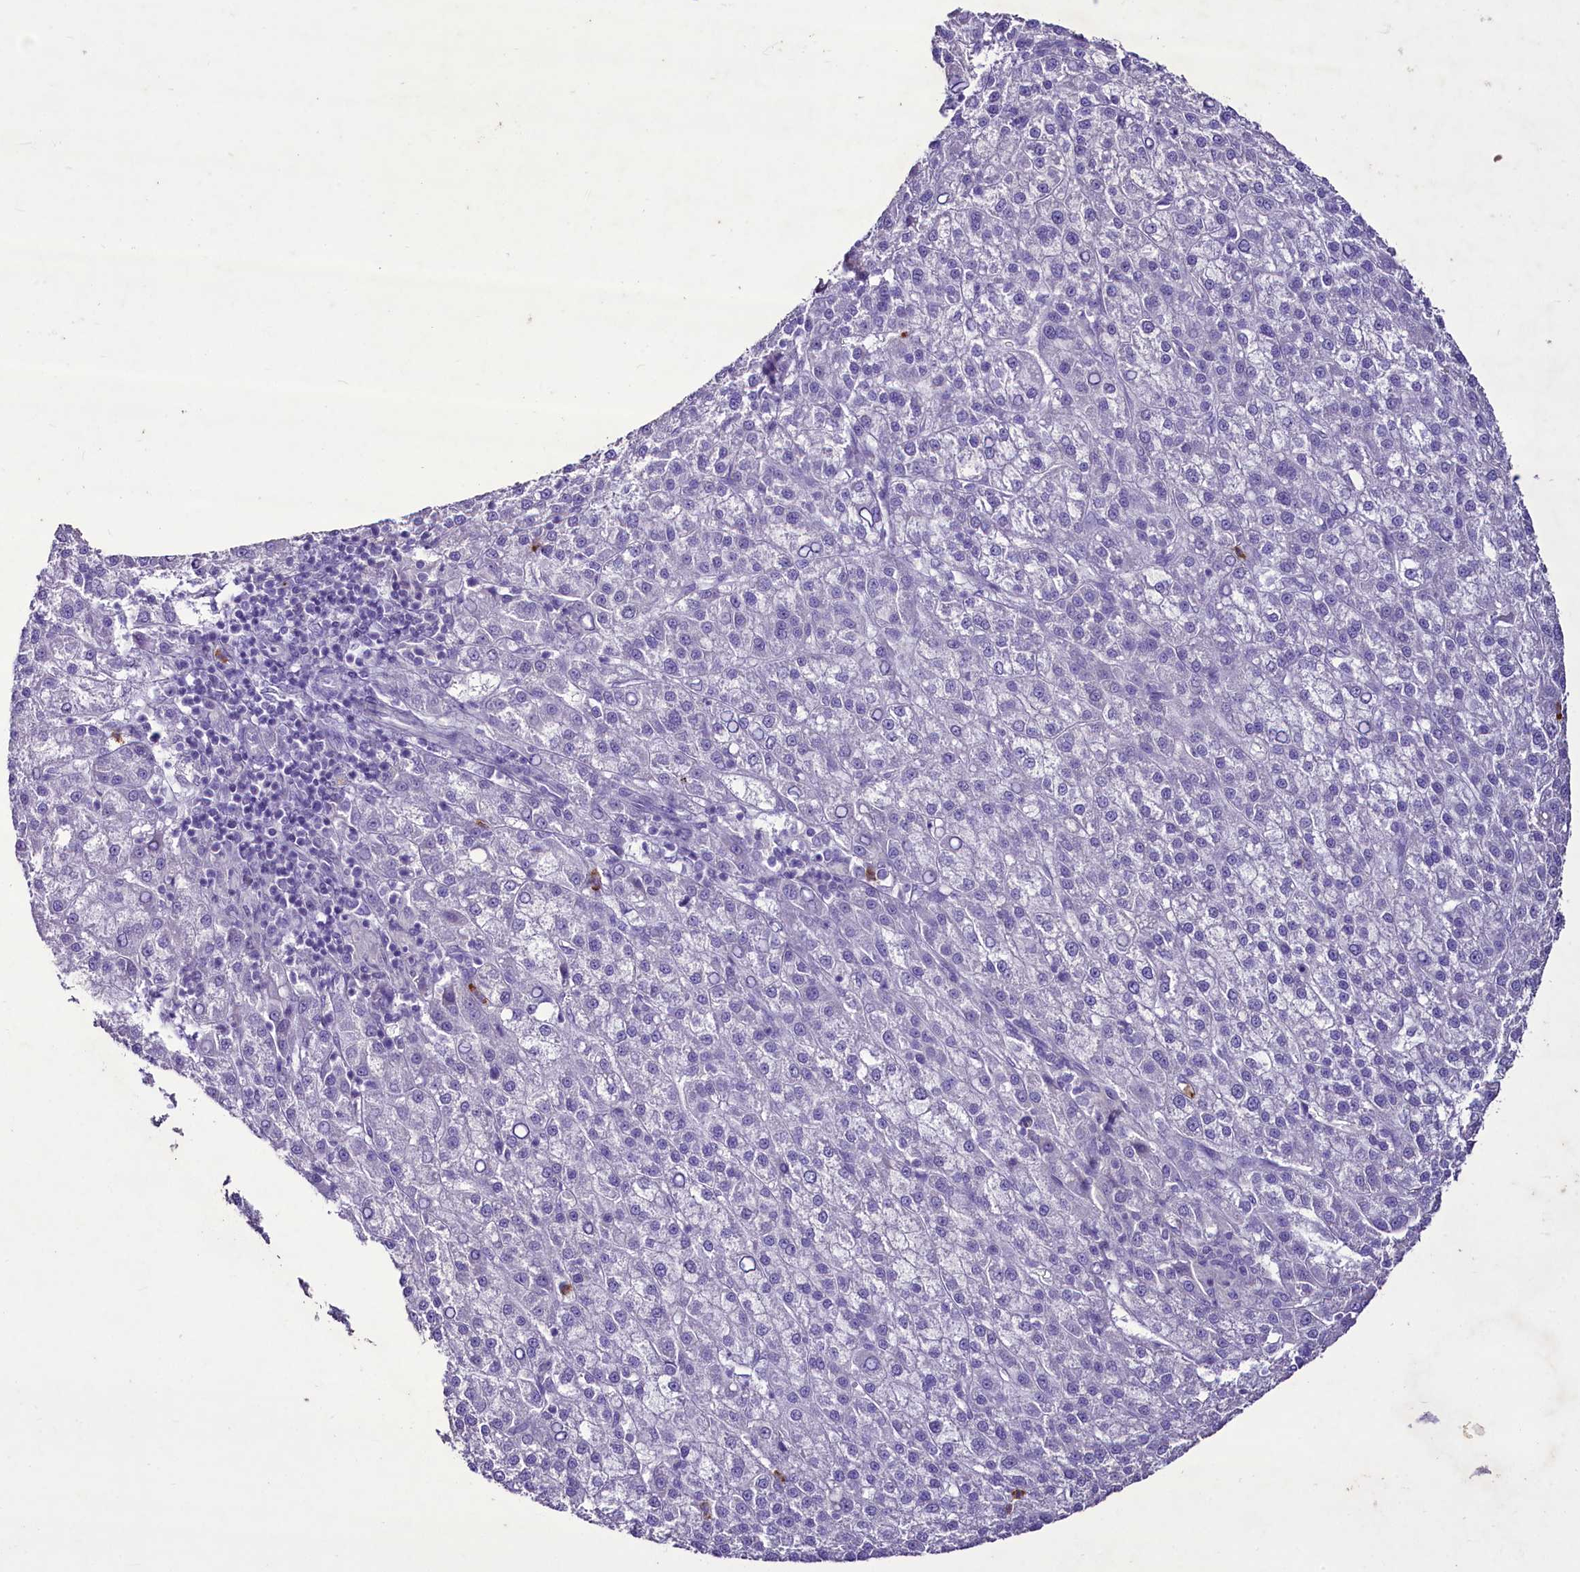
{"staining": {"intensity": "negative", "quantity": "none", "location": "none"}, "tissue": "liver cancer", "cell_type": "Tumor cells", "image_type": "cancer", "snomed": [{"axis": "morphology", "description": "Carcinoma, Hepatocellular, NOS"}, {"axis": "topography", "description": "Liver"}], "caption": "Protein analysis of liver cancer exhibits no significant expression in tumor cells. (Brightfield microscopy of DAB (3,3'-diaminobenzidine) immunohistochemistry at high magnification).", "gene": "FAM209B", "patient": {"sex": "female", "age": 58}}